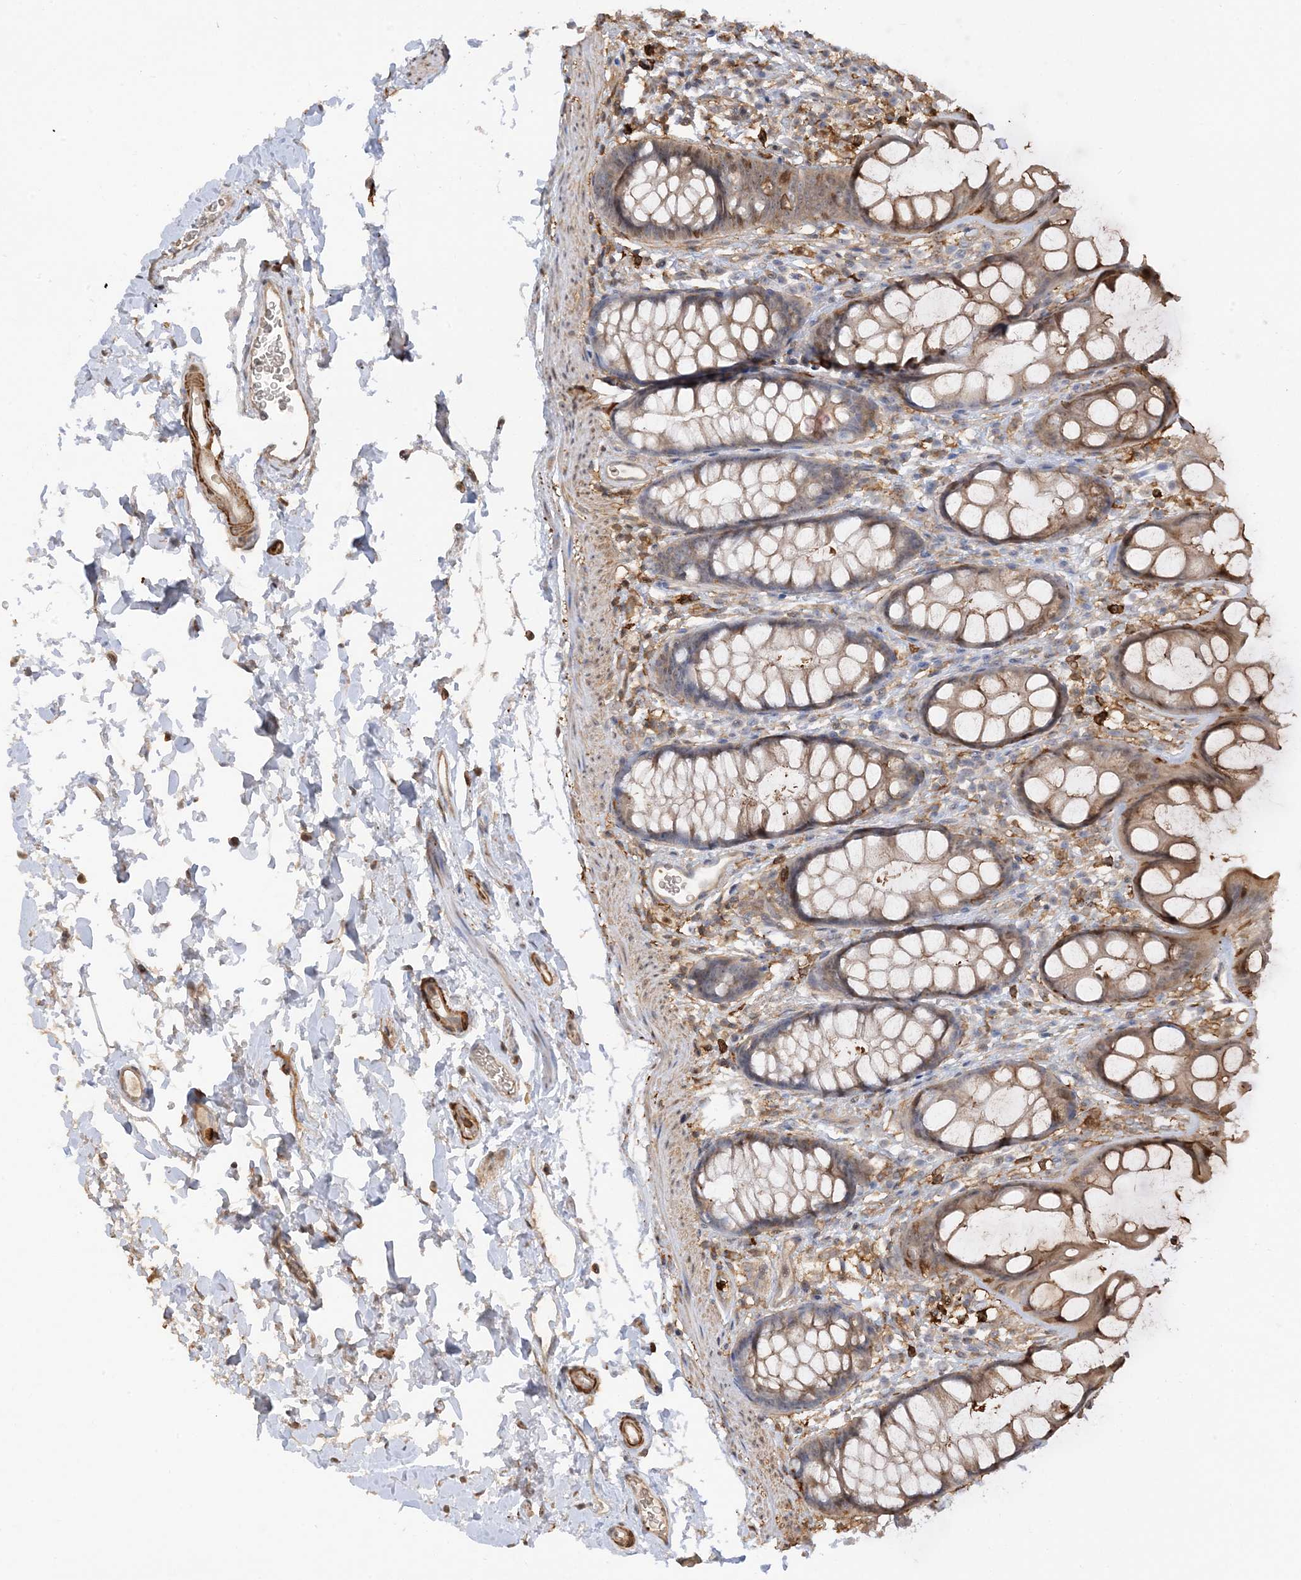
{"staining": {"intensity": "moderate", "quantity": "25%-75%", "location": "cytoplasmic/membranous"}, "tissue": "rectum", "cell_type": "Glandular cells", "image_type": "normal", "snomed": [{"axis": "morphology", "description": "Normal tissue, NOS"}, {"axis": "topography", "description": "Rectum"}], "caption": "Immunohistochemical staining of normal rectum demonstrates moderate cytoplasmic/membranous protein staining in approximately 25%-75% of glandular cells.", "gene": "PHACTR2", "patient": {"sex": "female", "age": 65}}